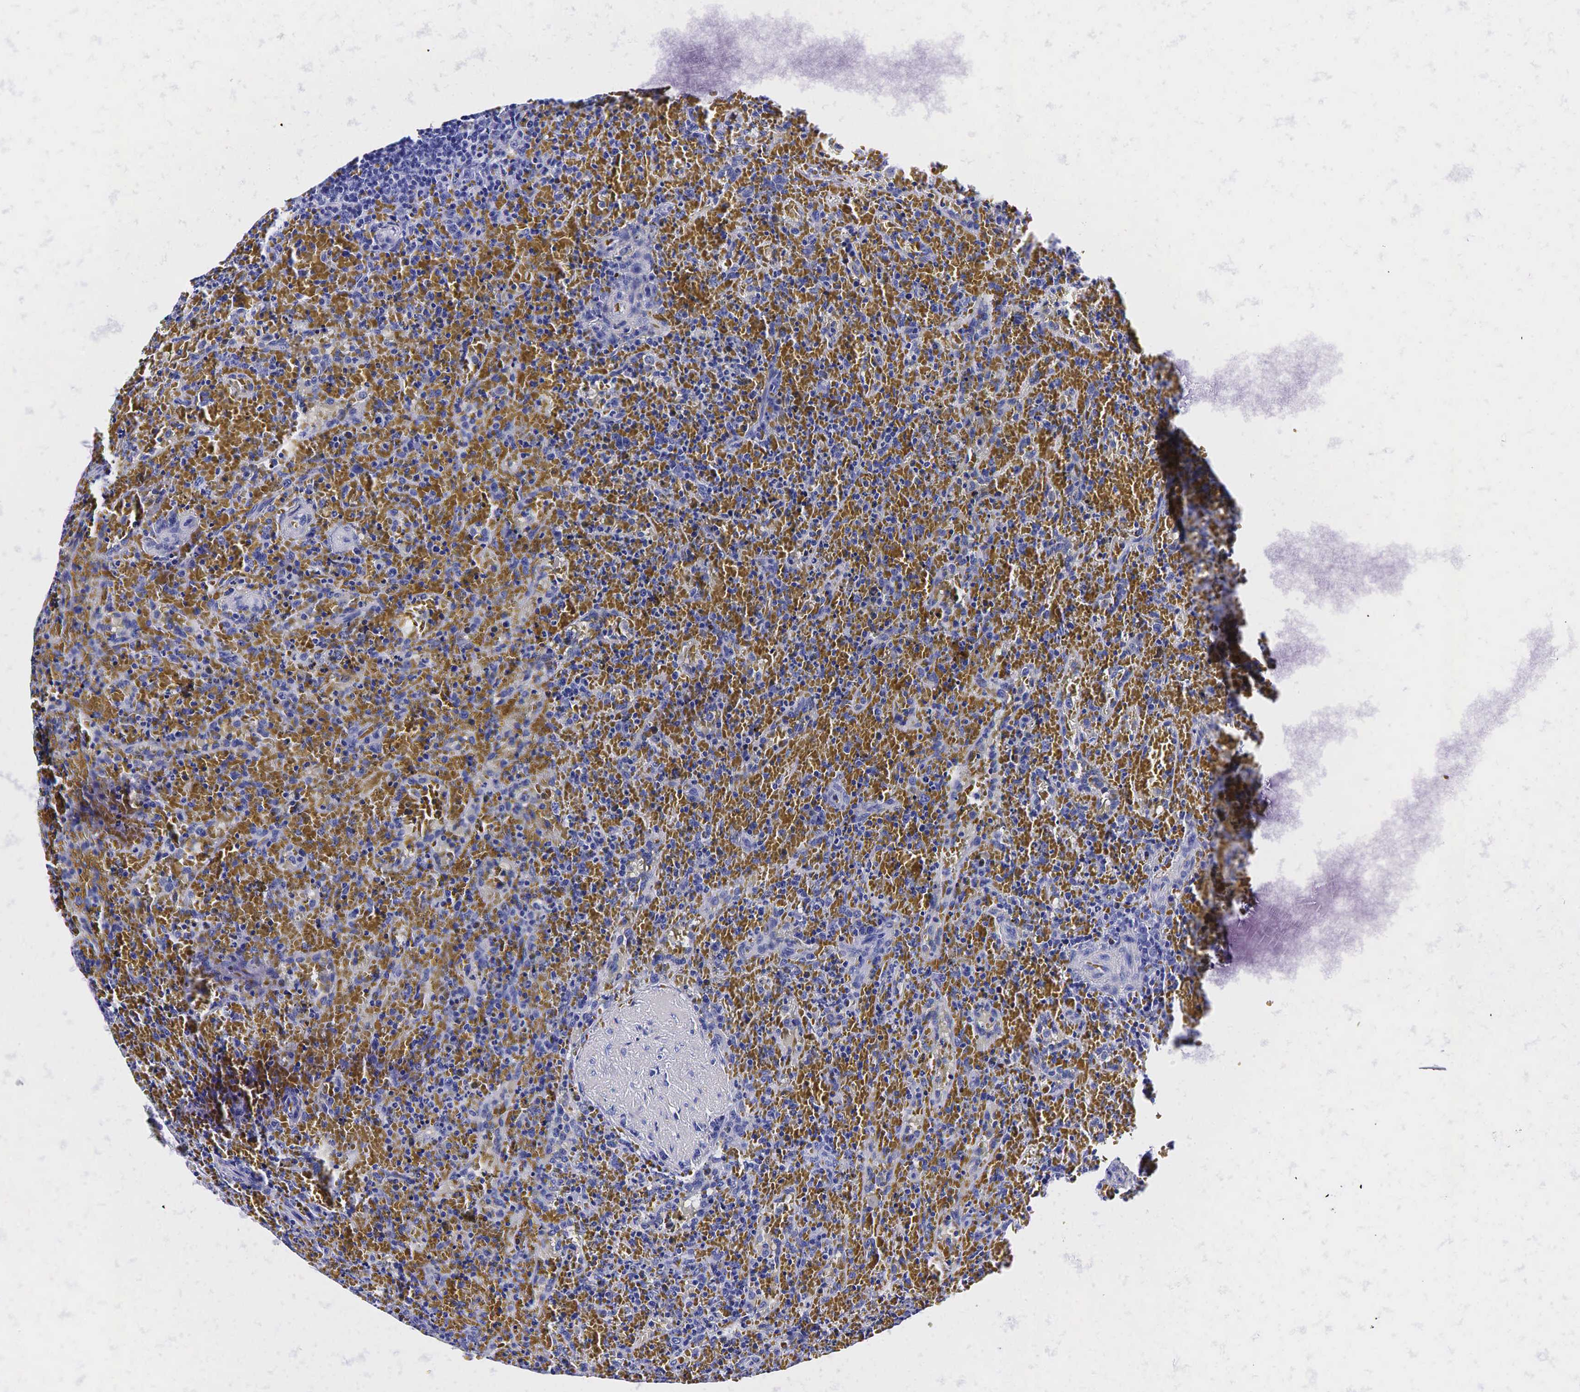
{"staining": {"intensity": "negative", "quantity": "none", "location": "none"}, "tissue": "lymphoma", "cell_type": "Tumor cells", "image_type": "cancer", "snomed": [{"axis": "morphology", "description": "Malignant lymphoma, non-Hodgkin's type, High grade"}, {"axis": "topography", "description": "Spleen"}, {"axis": "topography", "description": "Lymph node"}], "caption": "A micrograph of human lymphoma is negative for staining in tumor cells.", "gene": "KLK3", "patient": {"sex": "female", "age": 70}}